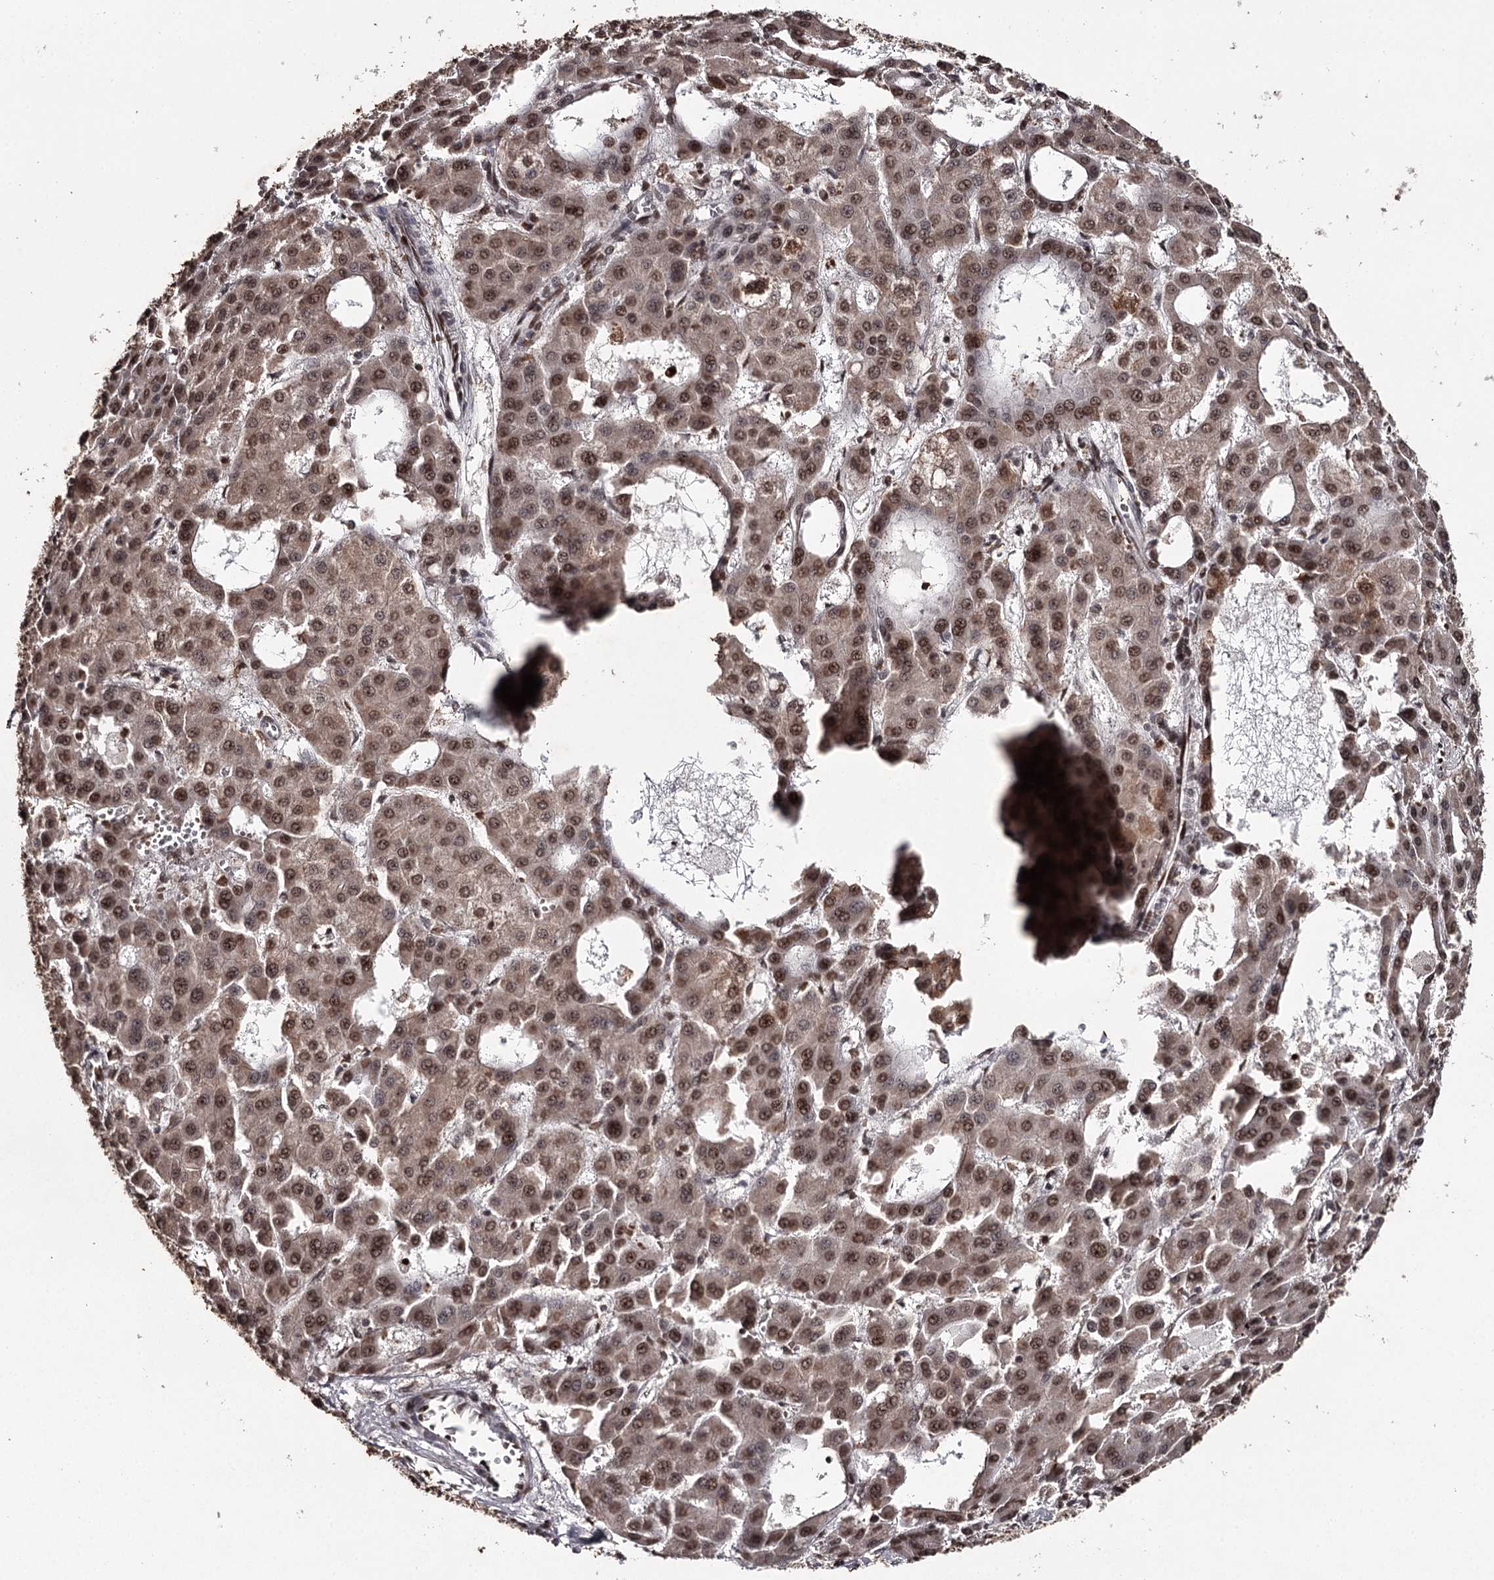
{"staining": {"intensity": "moderate", "quantity": ">75%", "location": "nuclear"}, "tissue": "liver cancer", "cell_type": "Tumor cells", "image_type": "cancer", "snomed": [{"axis": "morphology", "description": "Carcinoma, Hepatocellular, NOS"}, {"axis": "topography", "description": "Liver"}], "caption": "This micrograph shows immunohistochemistry staining of human hepatocellular carcinoma (liver), with medium moderate nuclear positivity in approximately >75% of tumor cells.", "gene": "THYN1", "patient": {"sex": "male", "age": 47}}